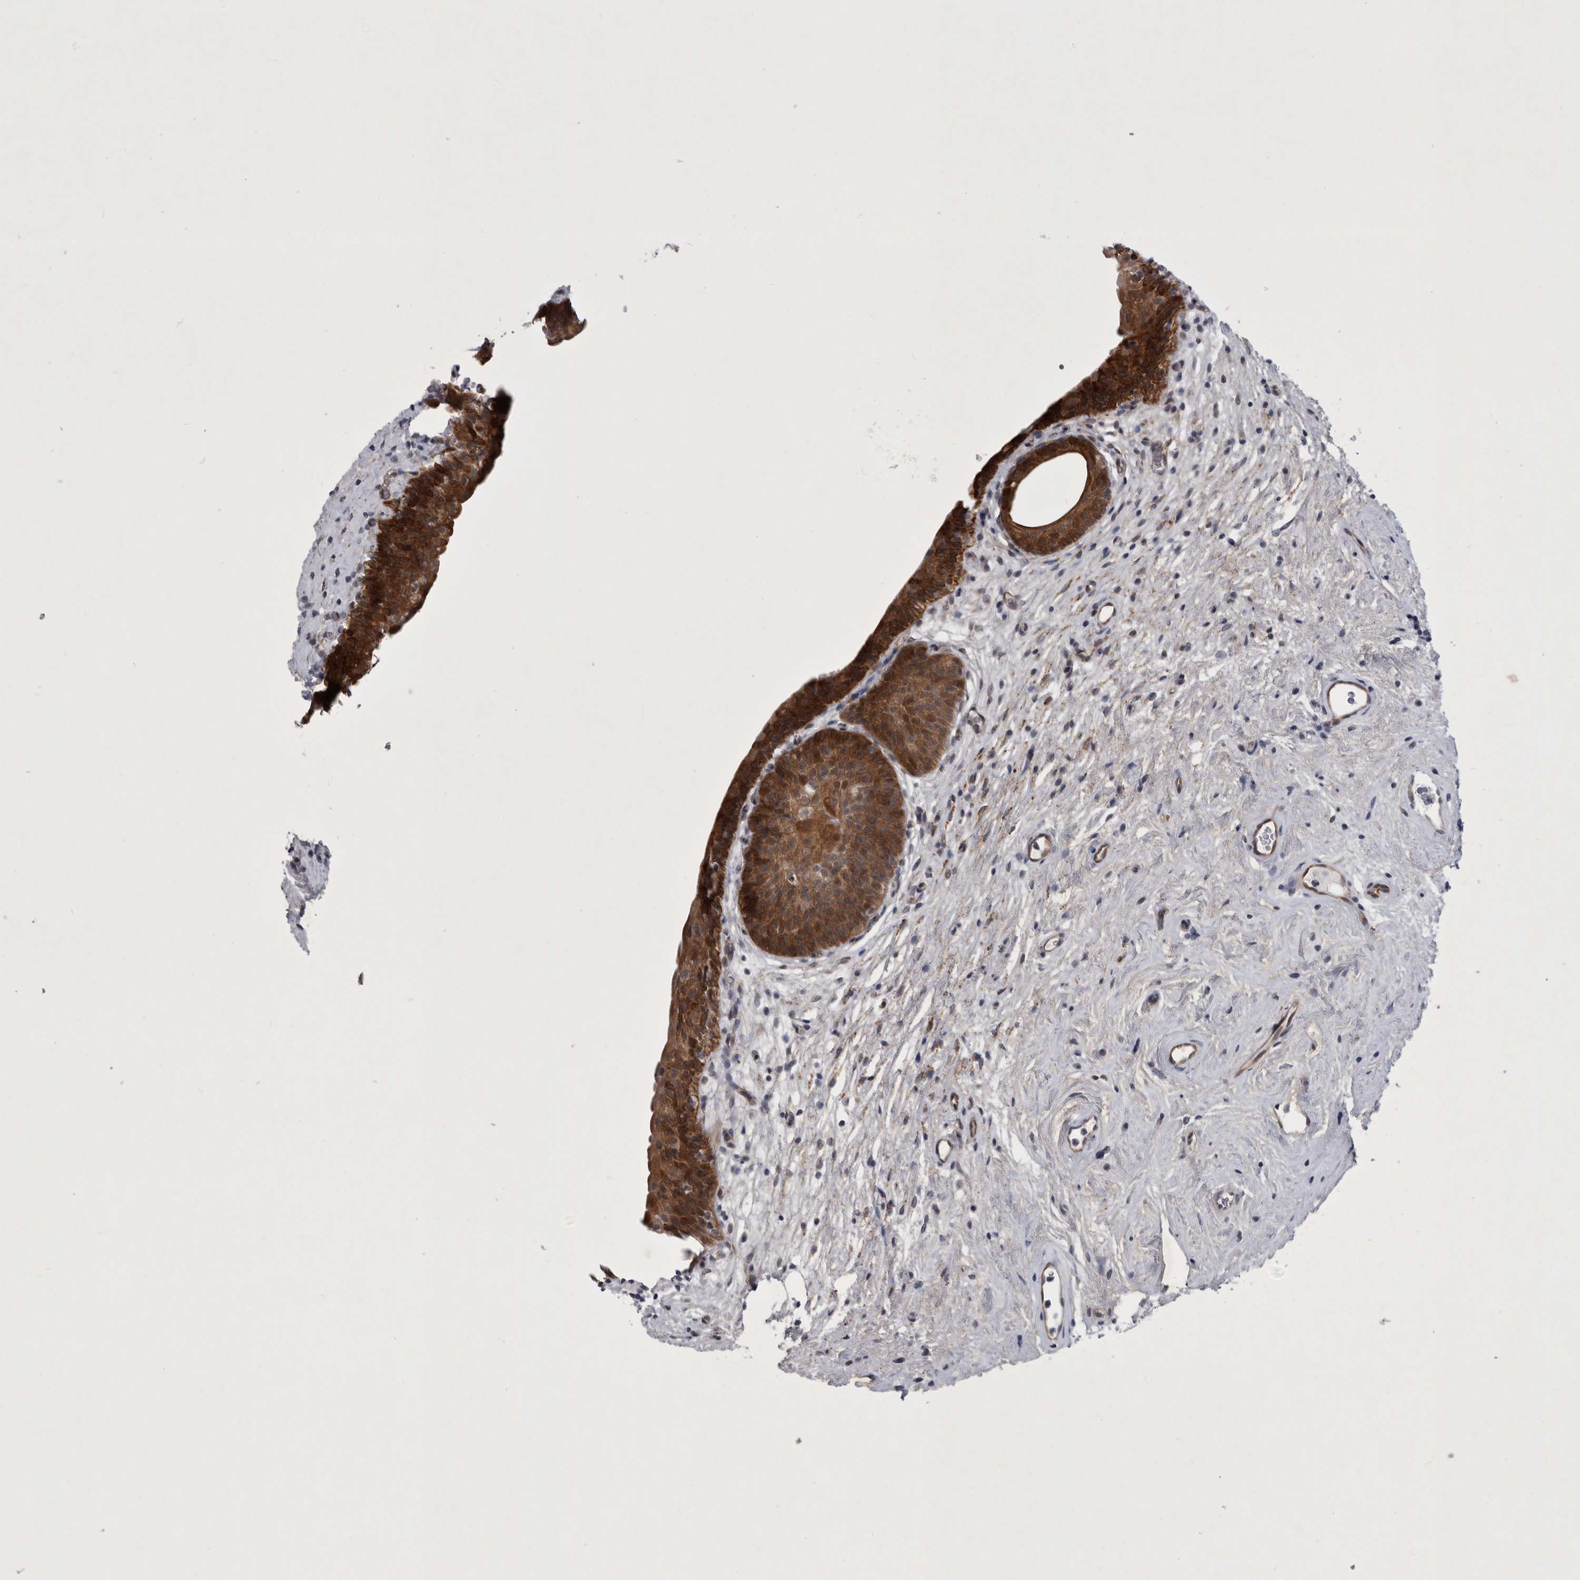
{"staining": {"intensity": "strong", "quantity": ">75%", "location": "cytoplasmic/membranous"}, "tissue": "urinary bladder", "cell_type": "Urothelial cells", "image_type": "normal", "snomed": [{"axis": "morphology", "description": "Normal tissue, NOS"}, {"axis": "topography", "description": "Urinary bladder"}], "caption": "IHC of unremarkable human urinary bladder shows high levels of strong cytoplasmic/membranous staining in approximately >75% of urothelial cells.", "gene": "PARP11", "patient": {"sex": "male", "age": 83}}